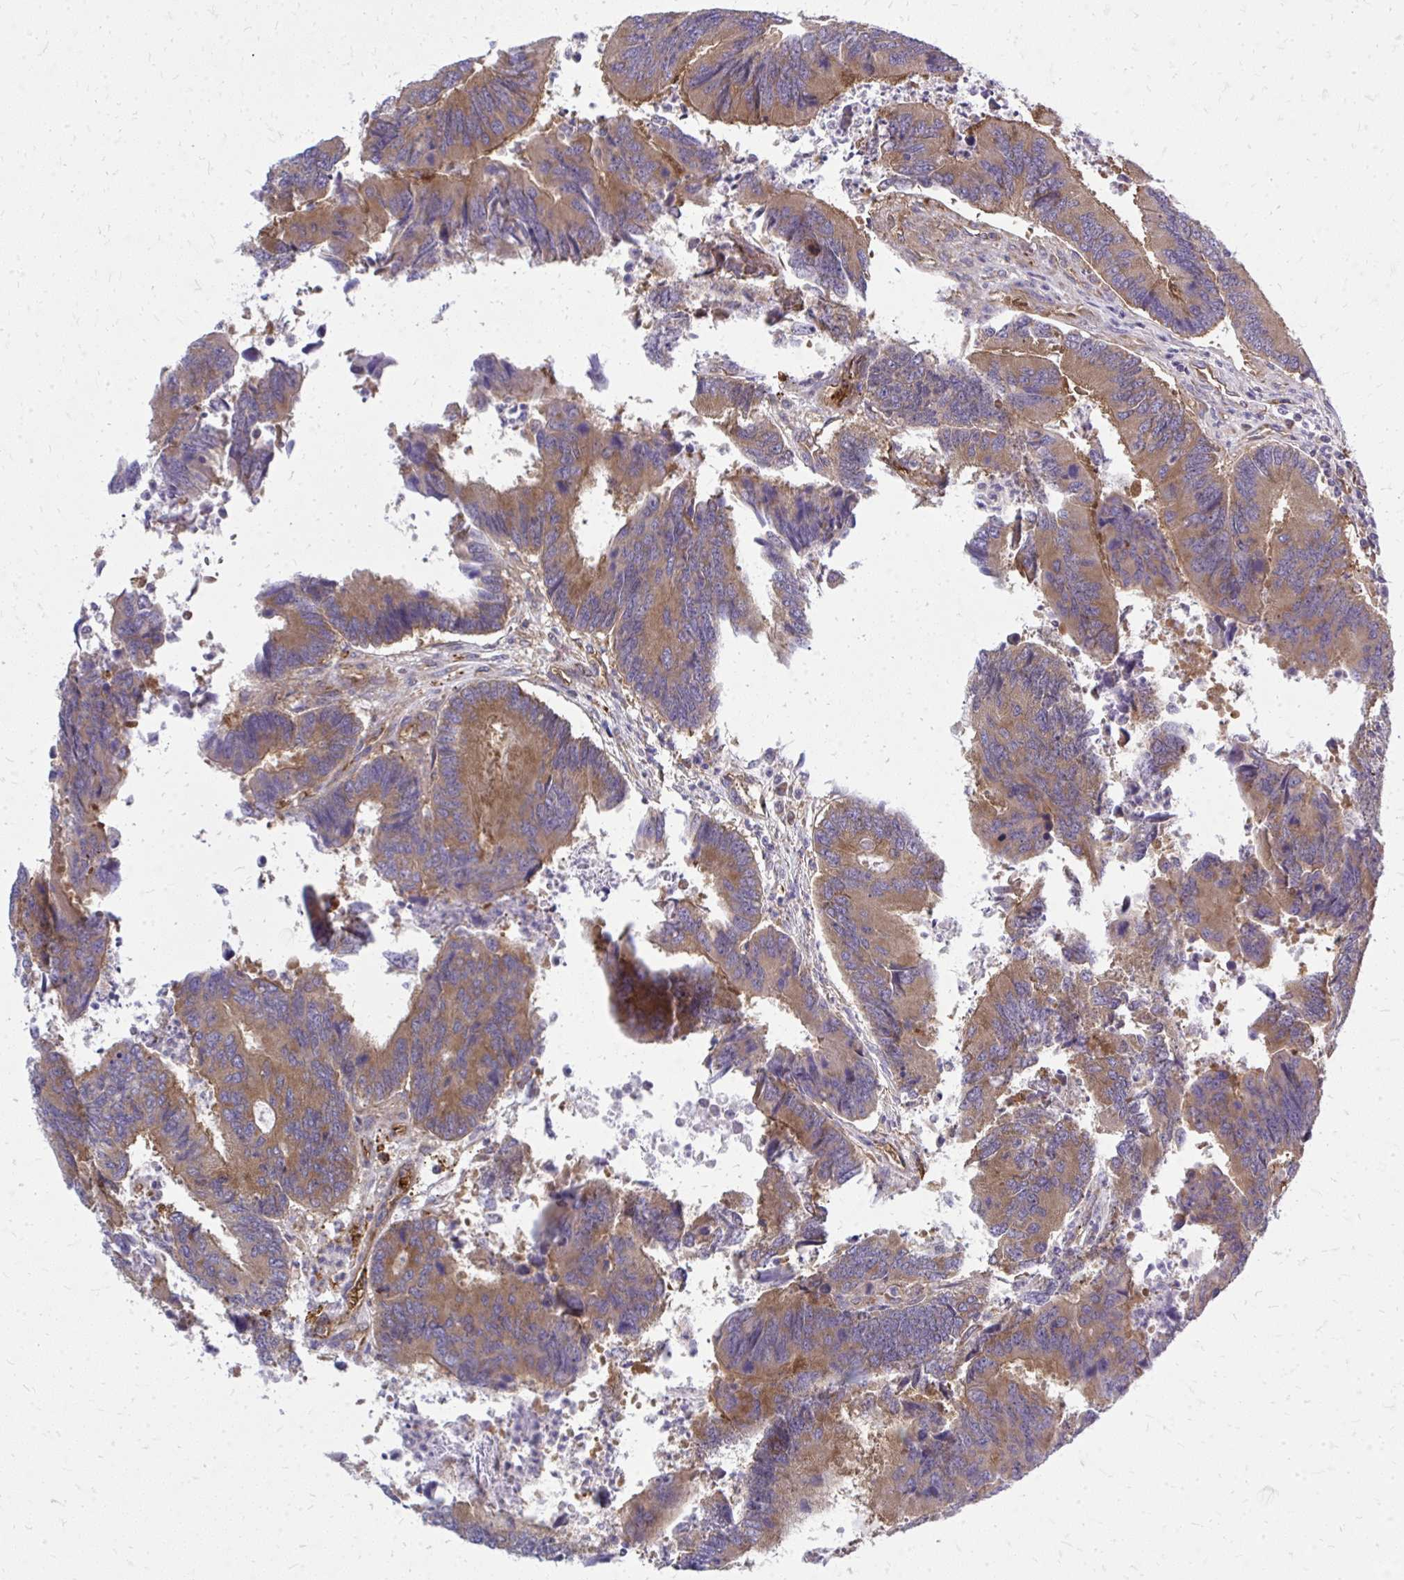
{"staining": {"intensity": "moderate", "quantity": ">75%", "location": "cytoplasmic/membranous"}, "tissue": "colorectal cancer", "cell_type": "Tumor cells", "image_type": "cancer", "snomed": [{"axis": "morphology", "description": "Adenocarcinoma, NOS"}, {"axis": "topography", "description": "Colon"}], "caption": "Immunohistochemical staining of colorectal cancer (adenocarcinoma) shows moderate cytoplasmic/membranous protein expression in approximately >75% of tumor cells.", "gene": "PDK4", "patient": {"sex": "female", "age": 67}}